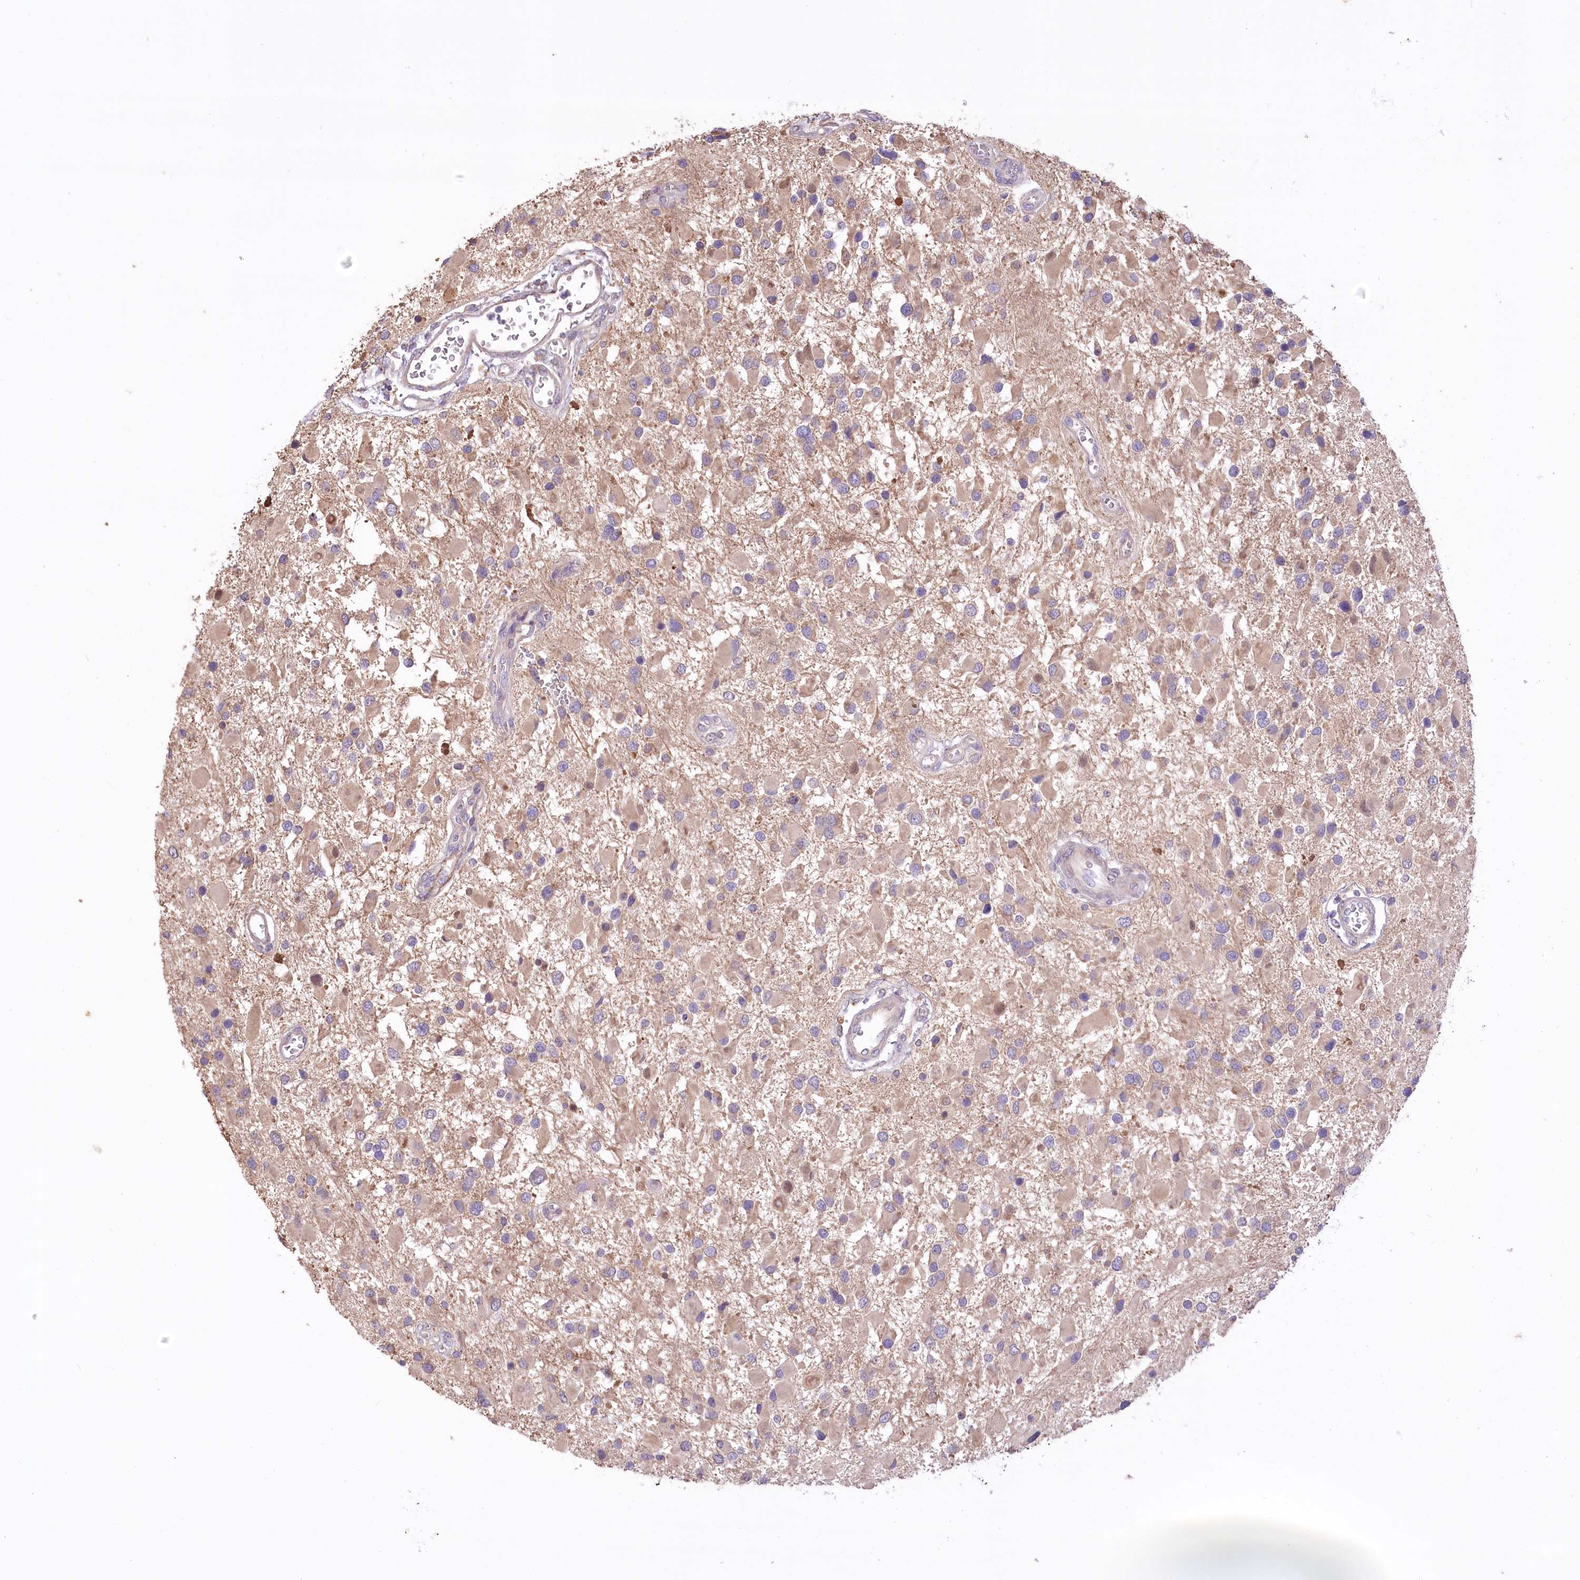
{"staining": {"intensity": "weak", "quantity": "<25%", "location": "cytoplasmic/membranous"}, "tissue": "glioma", "cell_type": "Tumor cells", "image_type": "cancer", "snomed": [{"axis": "morphology", "description": "Glioma, malignant, High grade"}, {"axis": "topography", "description": "Brain"}], "caption": "Tumor cells are negative for brown protein staining in glioma.", "gene": "PBLD", "patient": {"sex": "male", "age": 53}}